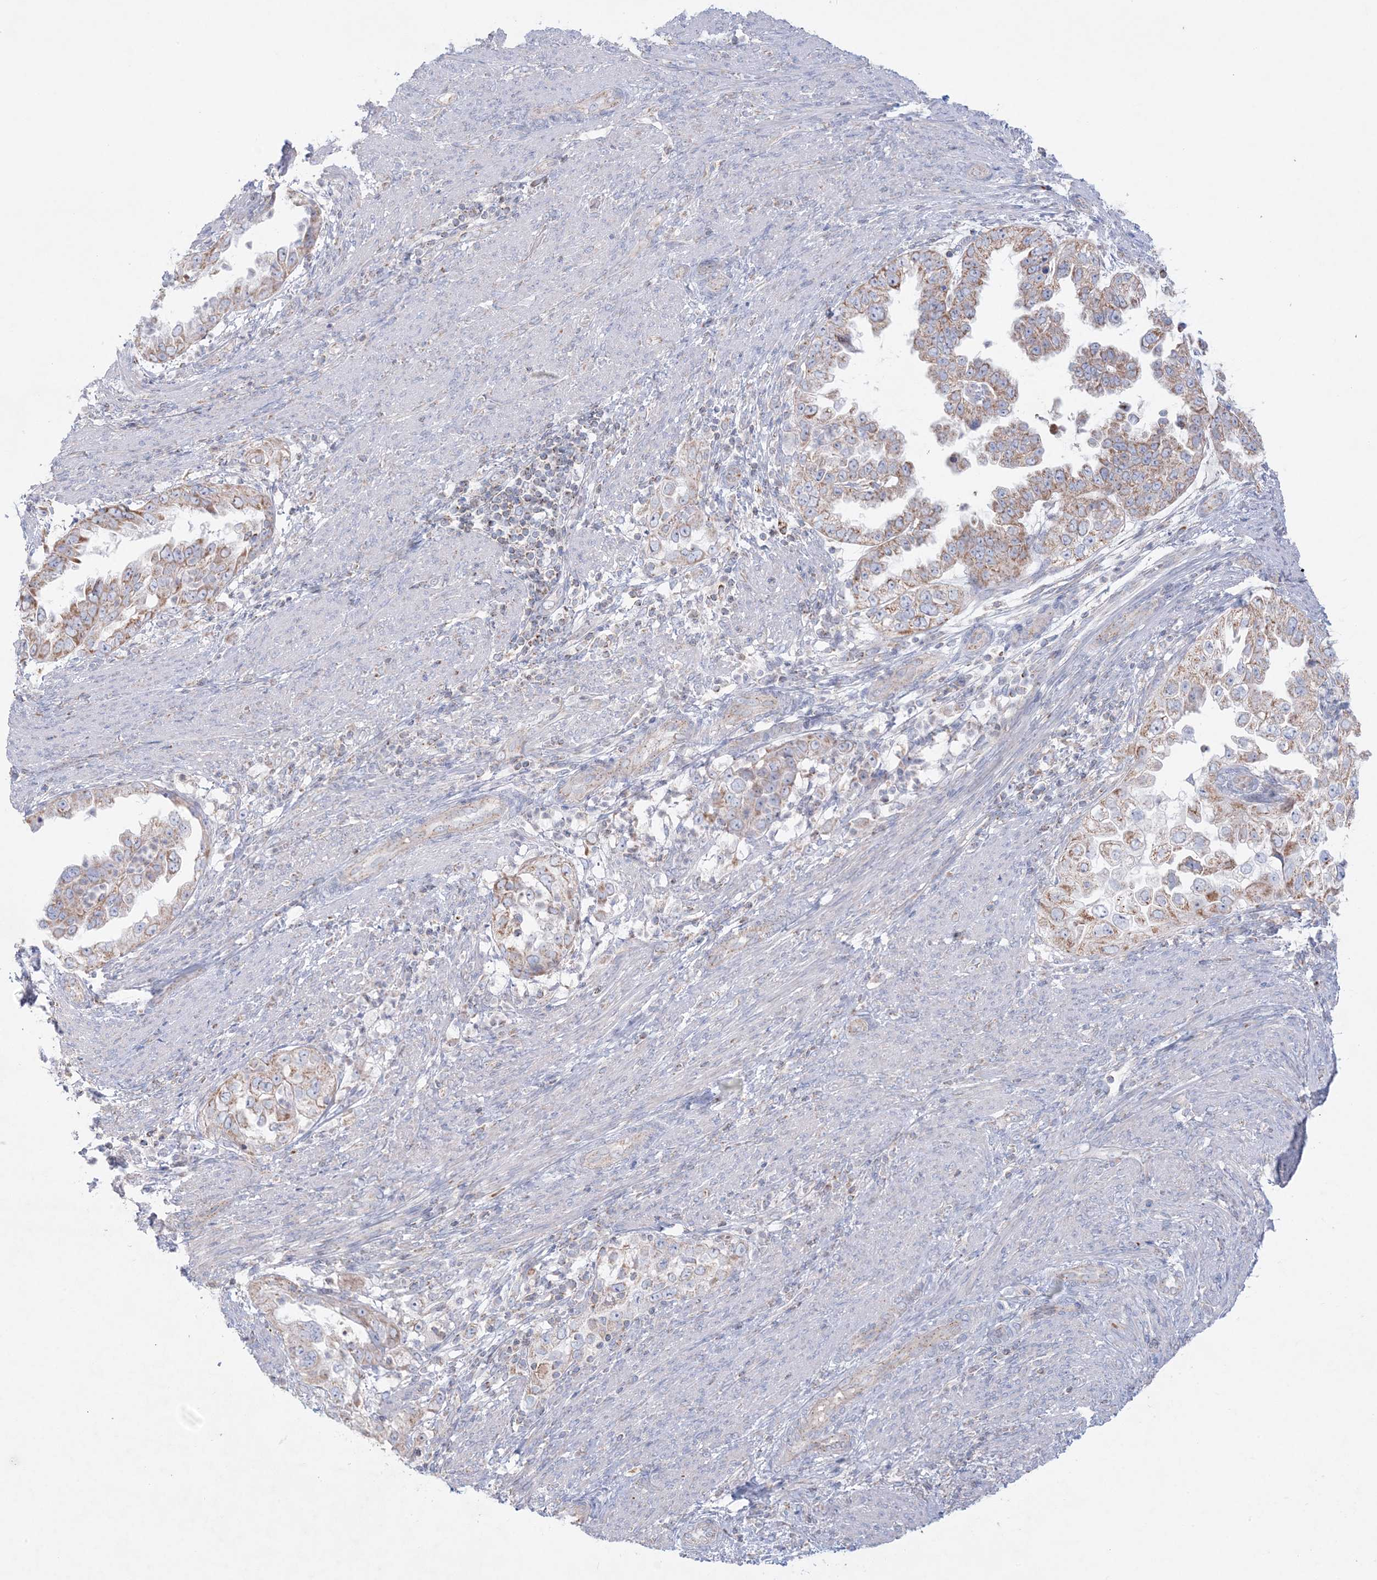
{"staining": {"intensity": "moderate", "quantity": ">75%", "location": "cytoplasmic/membranous"}, "tissue": "endometrial cancer", "cell_type": "Tumor cells", "image_type": "cancer", "snomed": [{"axis": "morphology", "description": "Adenocarcinoma, NOS"}, {"axis": "topography", "description": "Endometrium"}], "caption": "Immunohistochemistry staining of endometrial adenocarcinoma, which exhibits medium levels of moderate cytoplasmic/membranous positivity in about >75% of tumor cells indicating moderate cytoplasmic/membranous protein expression. The staining was performed using DAB (3,3'-diaminobenzidine) (brown) for protein detection and nuclei were counterstained in hematoxylin (blue).", "gene": "KCTD6", "patient": {"sex": "female", "age": 85}}